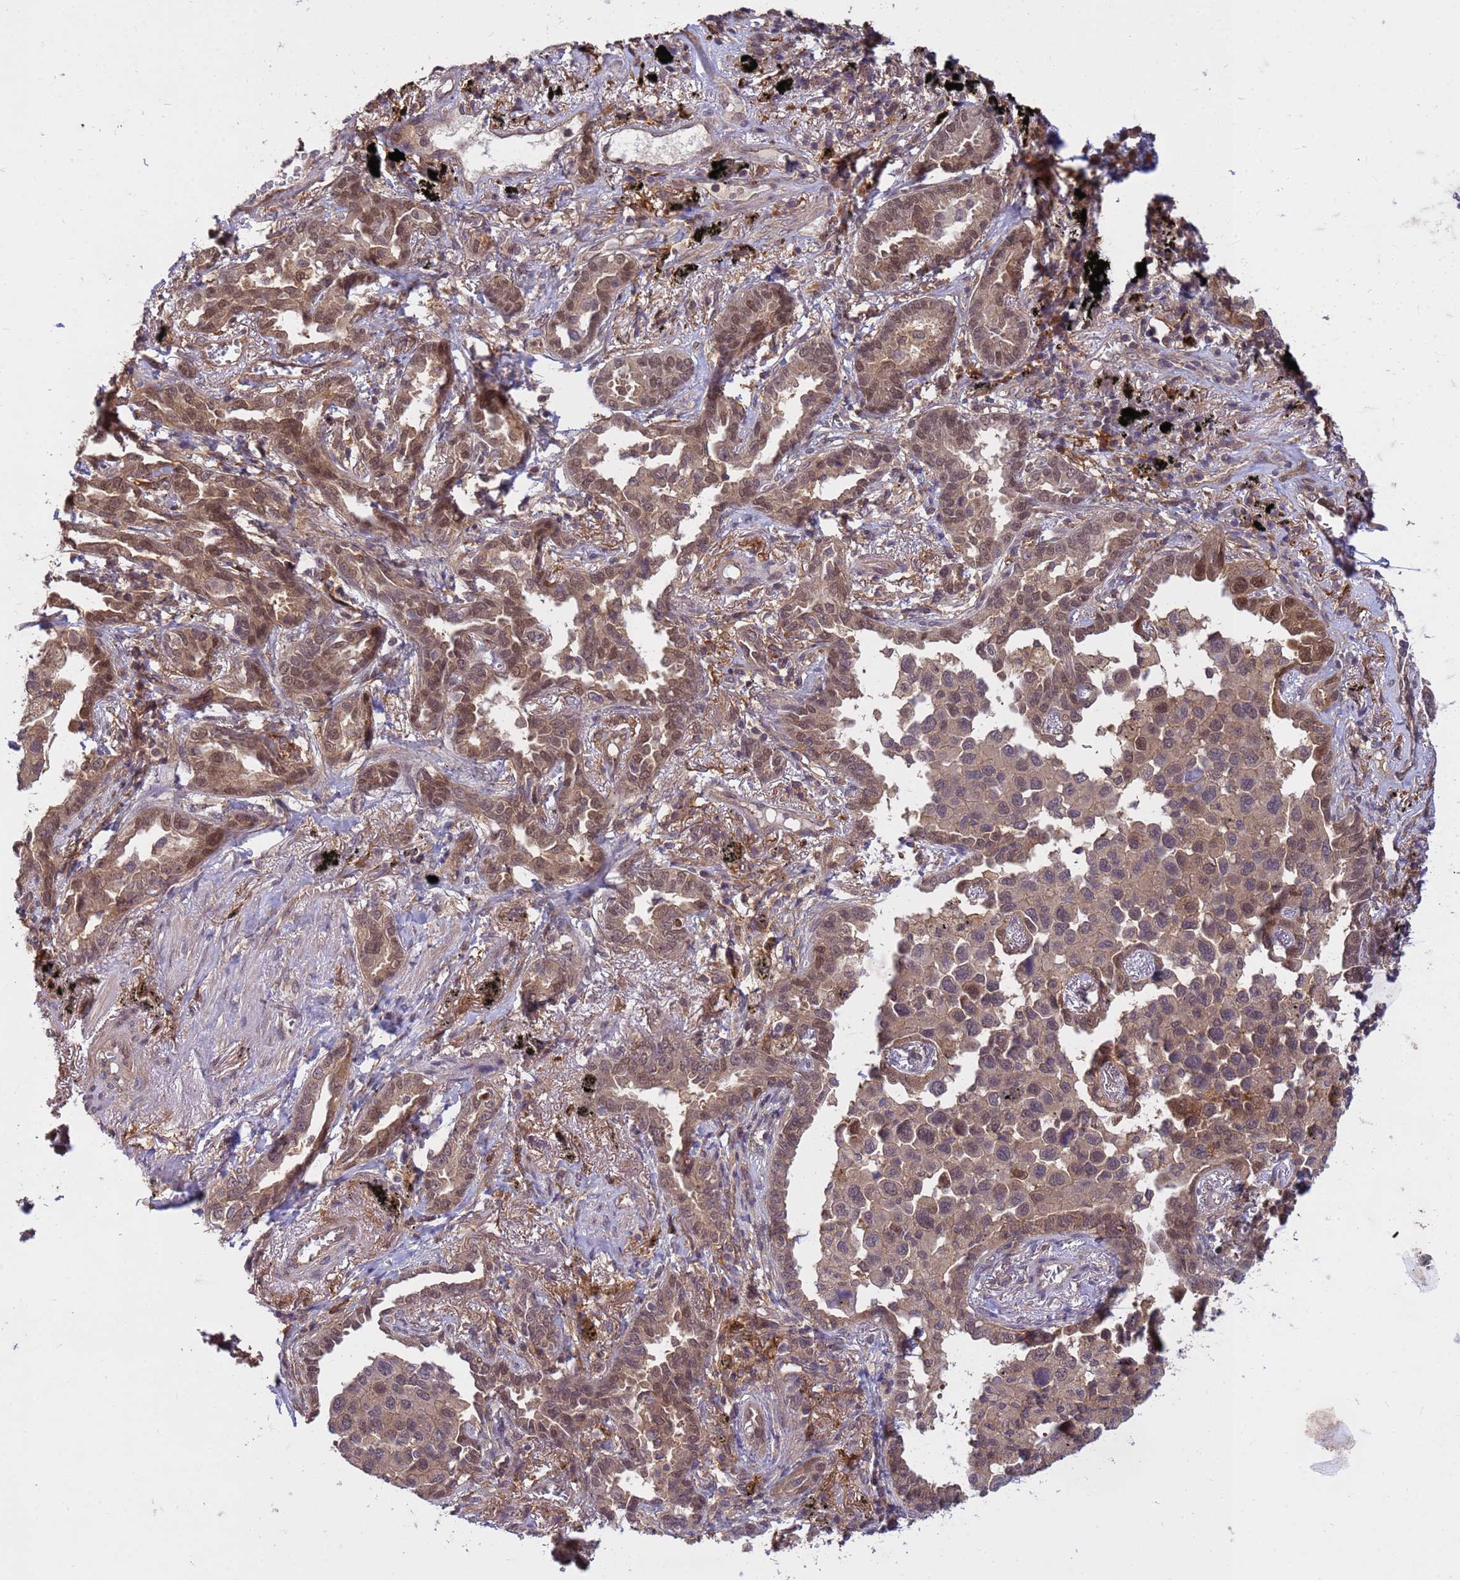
{"staining": {"intensity": "moderate", "quantity": "25%-75%", "location": "cytoplasmic/membranous,nuclear"}, "tissue": "lung cancer", "cell_type": "Tumor cells", "image_type": "cancer", "snomed": [{"axis": "morphology", "description": "Adenocarcinoma, NOS"}, {"axis": "topography", "description": "Lung"}], "caption": "A brown stain shows moderate cytoplasmic/membranous and nuclear expression of a protein in lung cancer (adenocarcinoma) tumor cells.", "gene": "NPEPPS", "patient": {"sex": "male", "age": 67}}